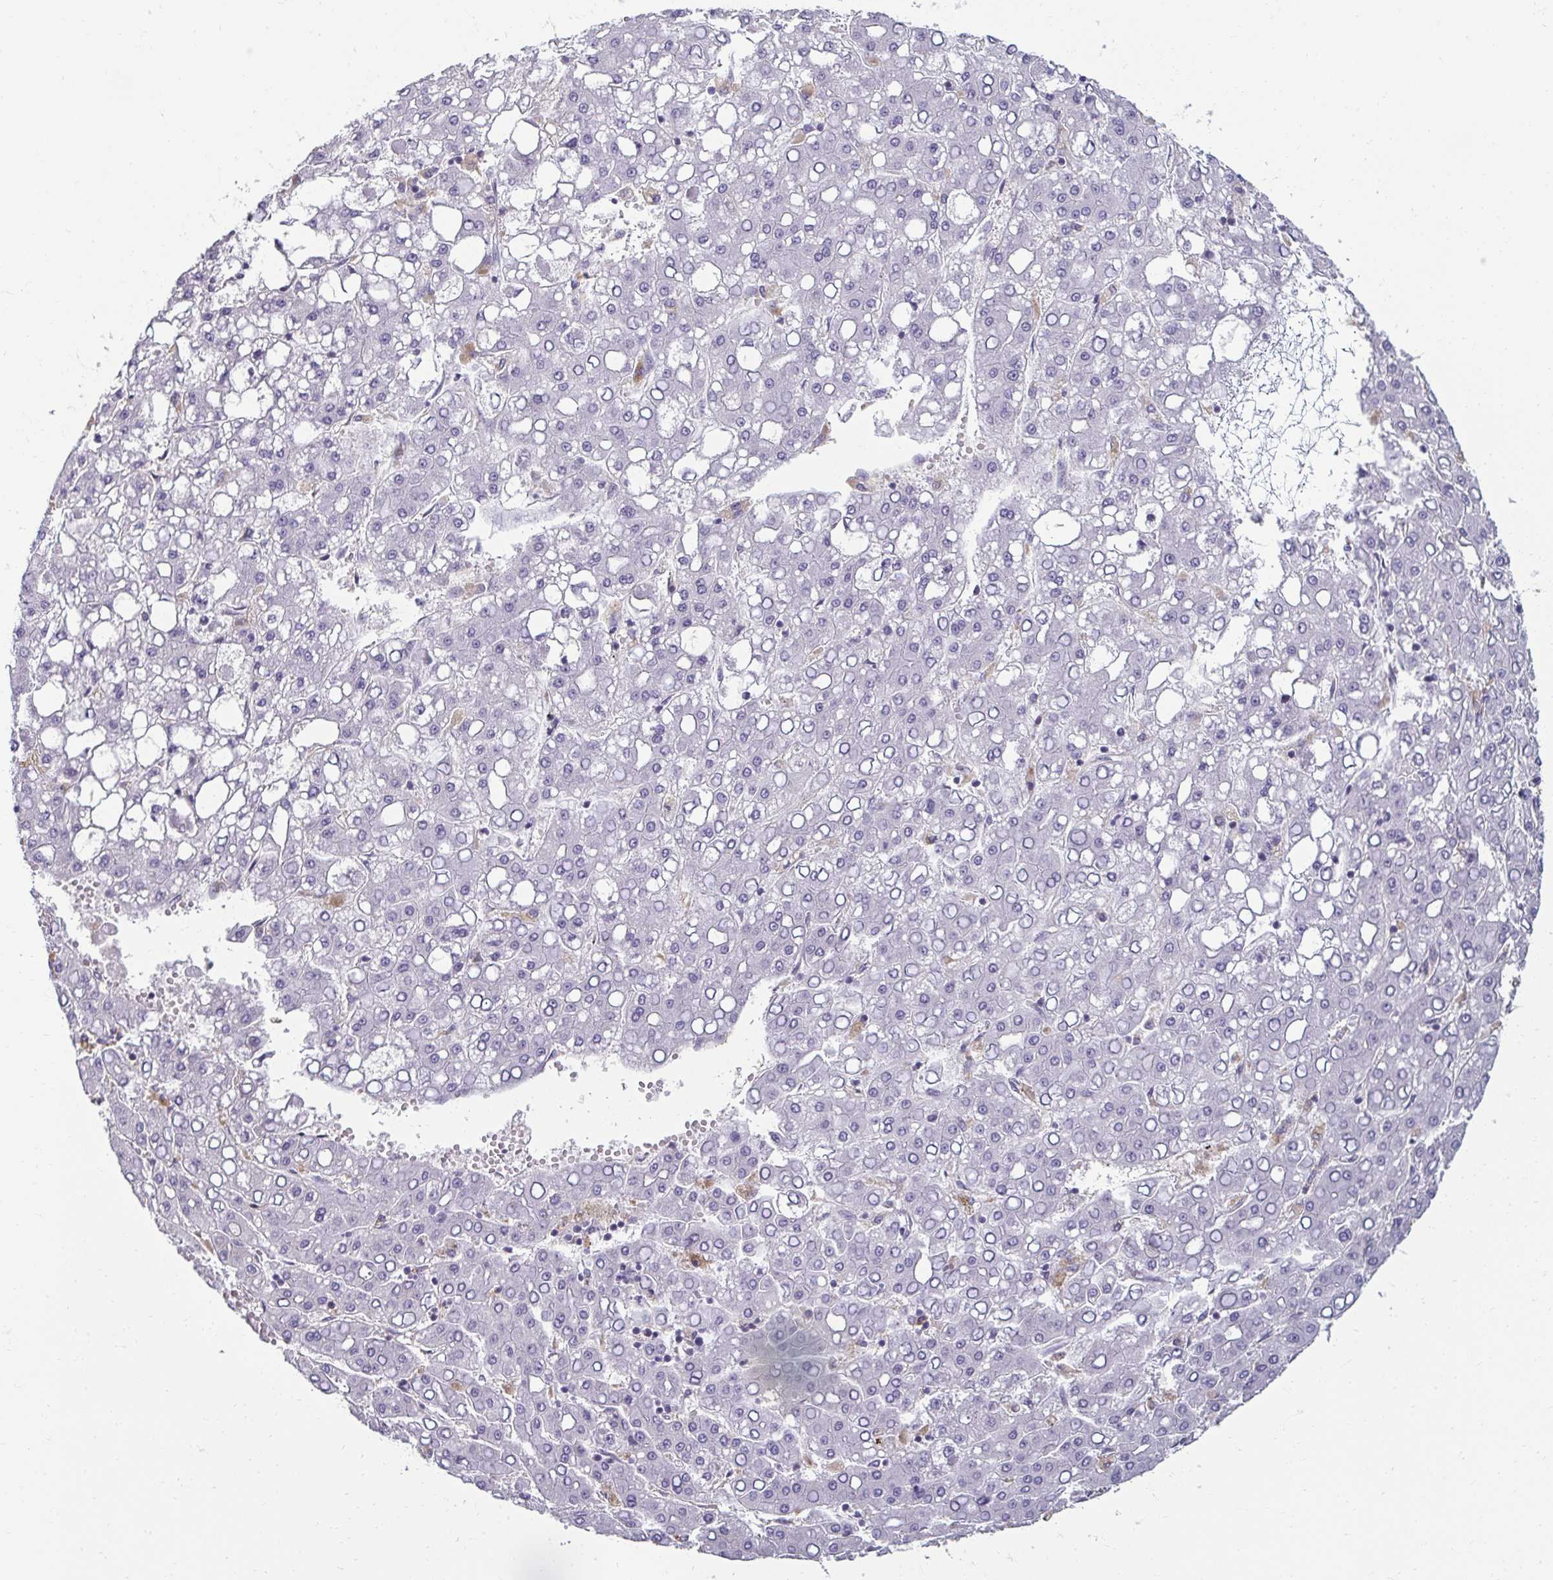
{"staining": {"intensity": "negative", "quantity": "none", "location": "none"}, "tissue": "liver cancer", "cell_type": "Tumor cells", "image_type": "cancer", "snomed": [{"axis": "morphology", "description": "Carcinoma, Hepatocellular, NOS"}, {"axis": "topography", "description": "Liver"}], "caption": "IHC photomicrograph of neoplastic tissue: human liver cancer (hepatocellular carcinoma) stained with DAB (3,3'-diaminobenzidine) demonstrates no significant protein positivity in tumor cells. (DAB (3,3'-diaminobenzidine) immunohistochemistry (IHC) visualized using brightfield microscopy, high magnification).", "gene": "PDE2A", "patient": {"sex": "male", "age": 65}}